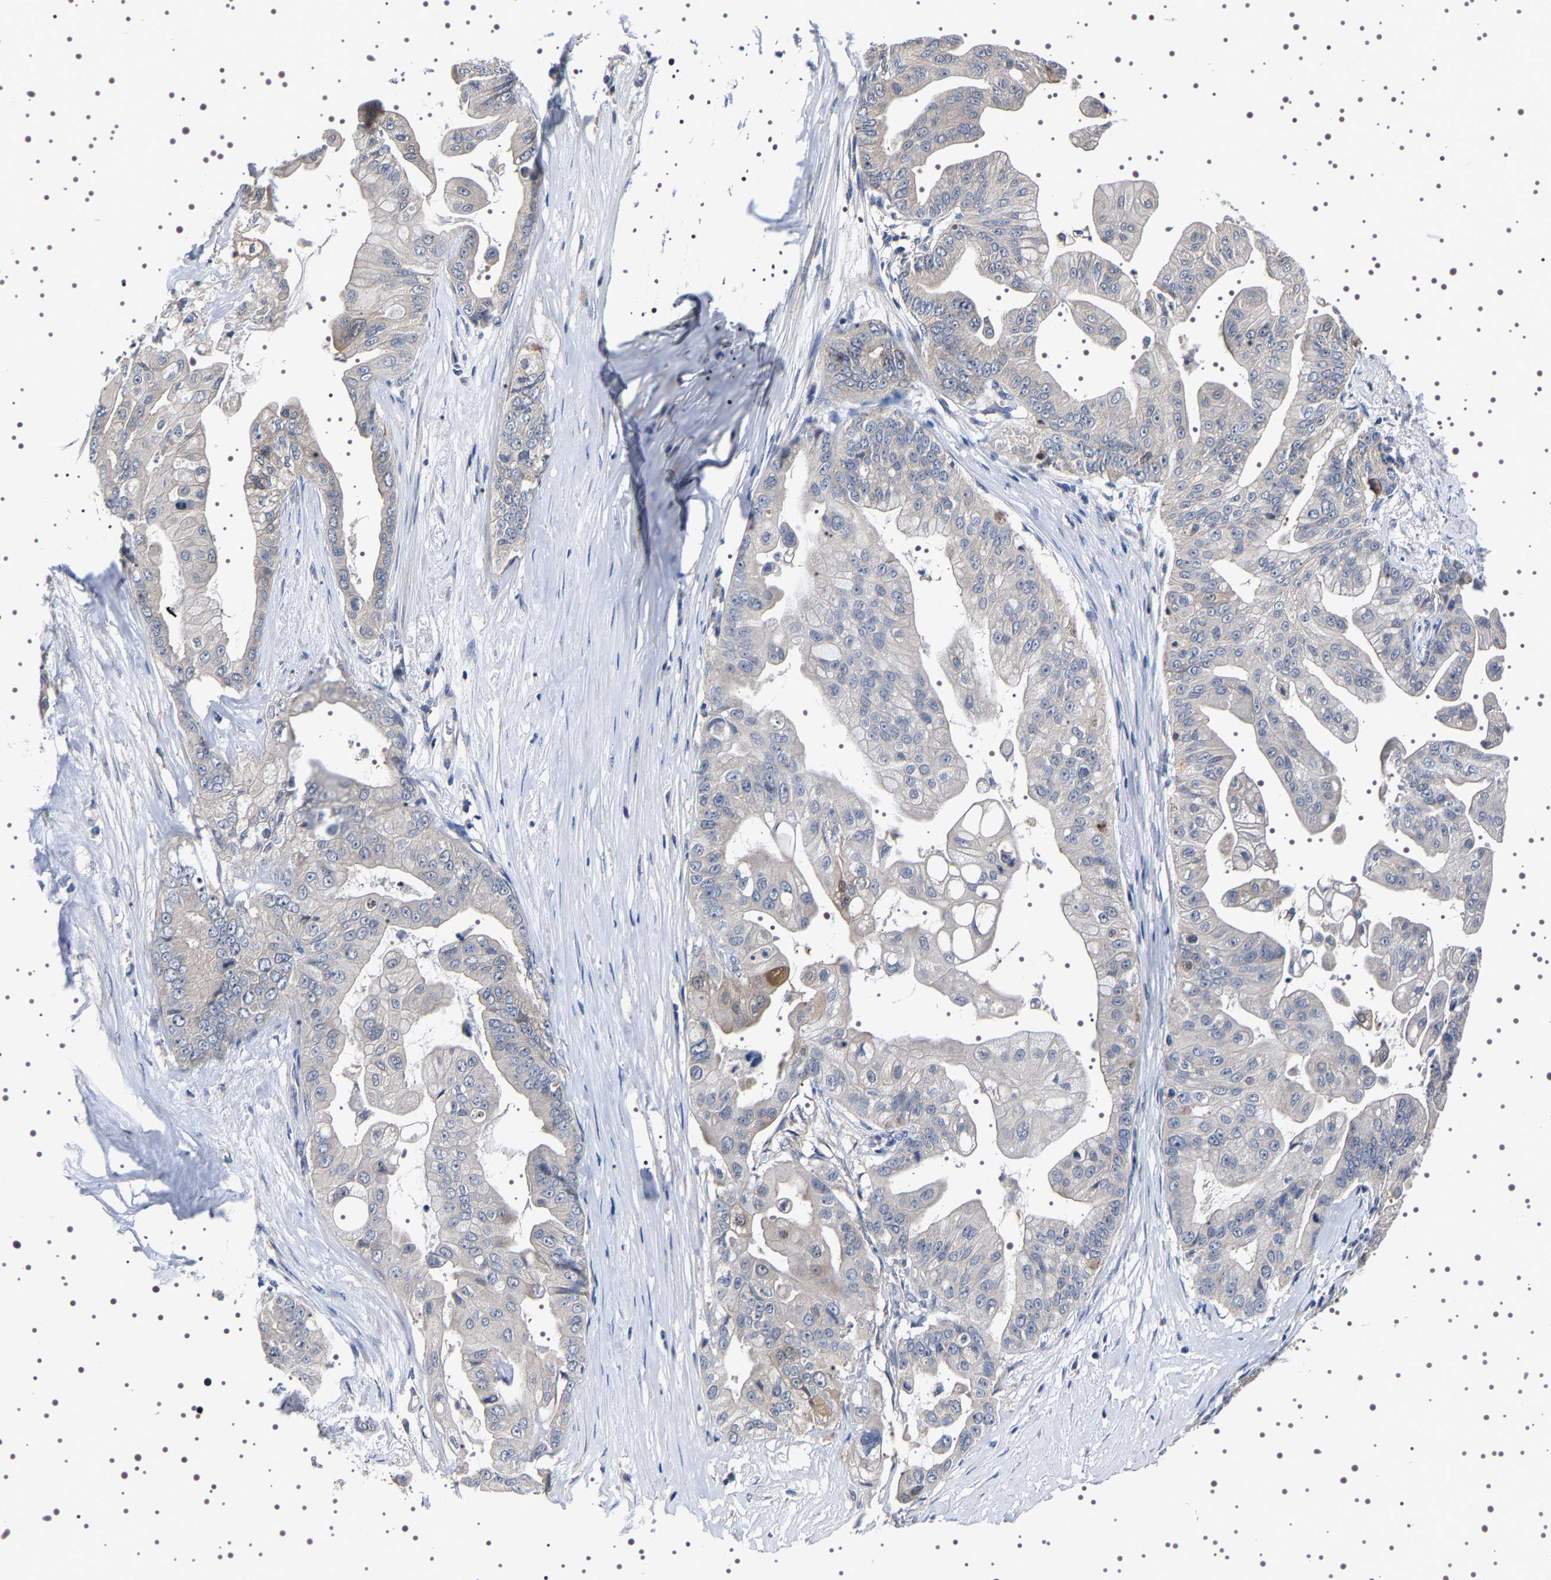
{"staining": {"intensity": "weak", "quantity": "<25%", "location": "cytoplasmic/membranous"}, "tissue": "pancreatic cancer", "cell_type": "Tumor cells", "image_type": "cancer", "snomed": [{"axis": "morphology", "description": "Adenocarcinoma, NOS"}, {"axis": "topography", "description": "Pancreas"}], "caption": "Tumor cells show no significant expression in pancreatic cancer.", "gene": "TARBP1", "patient": {"sex": "female", "age": 75}}